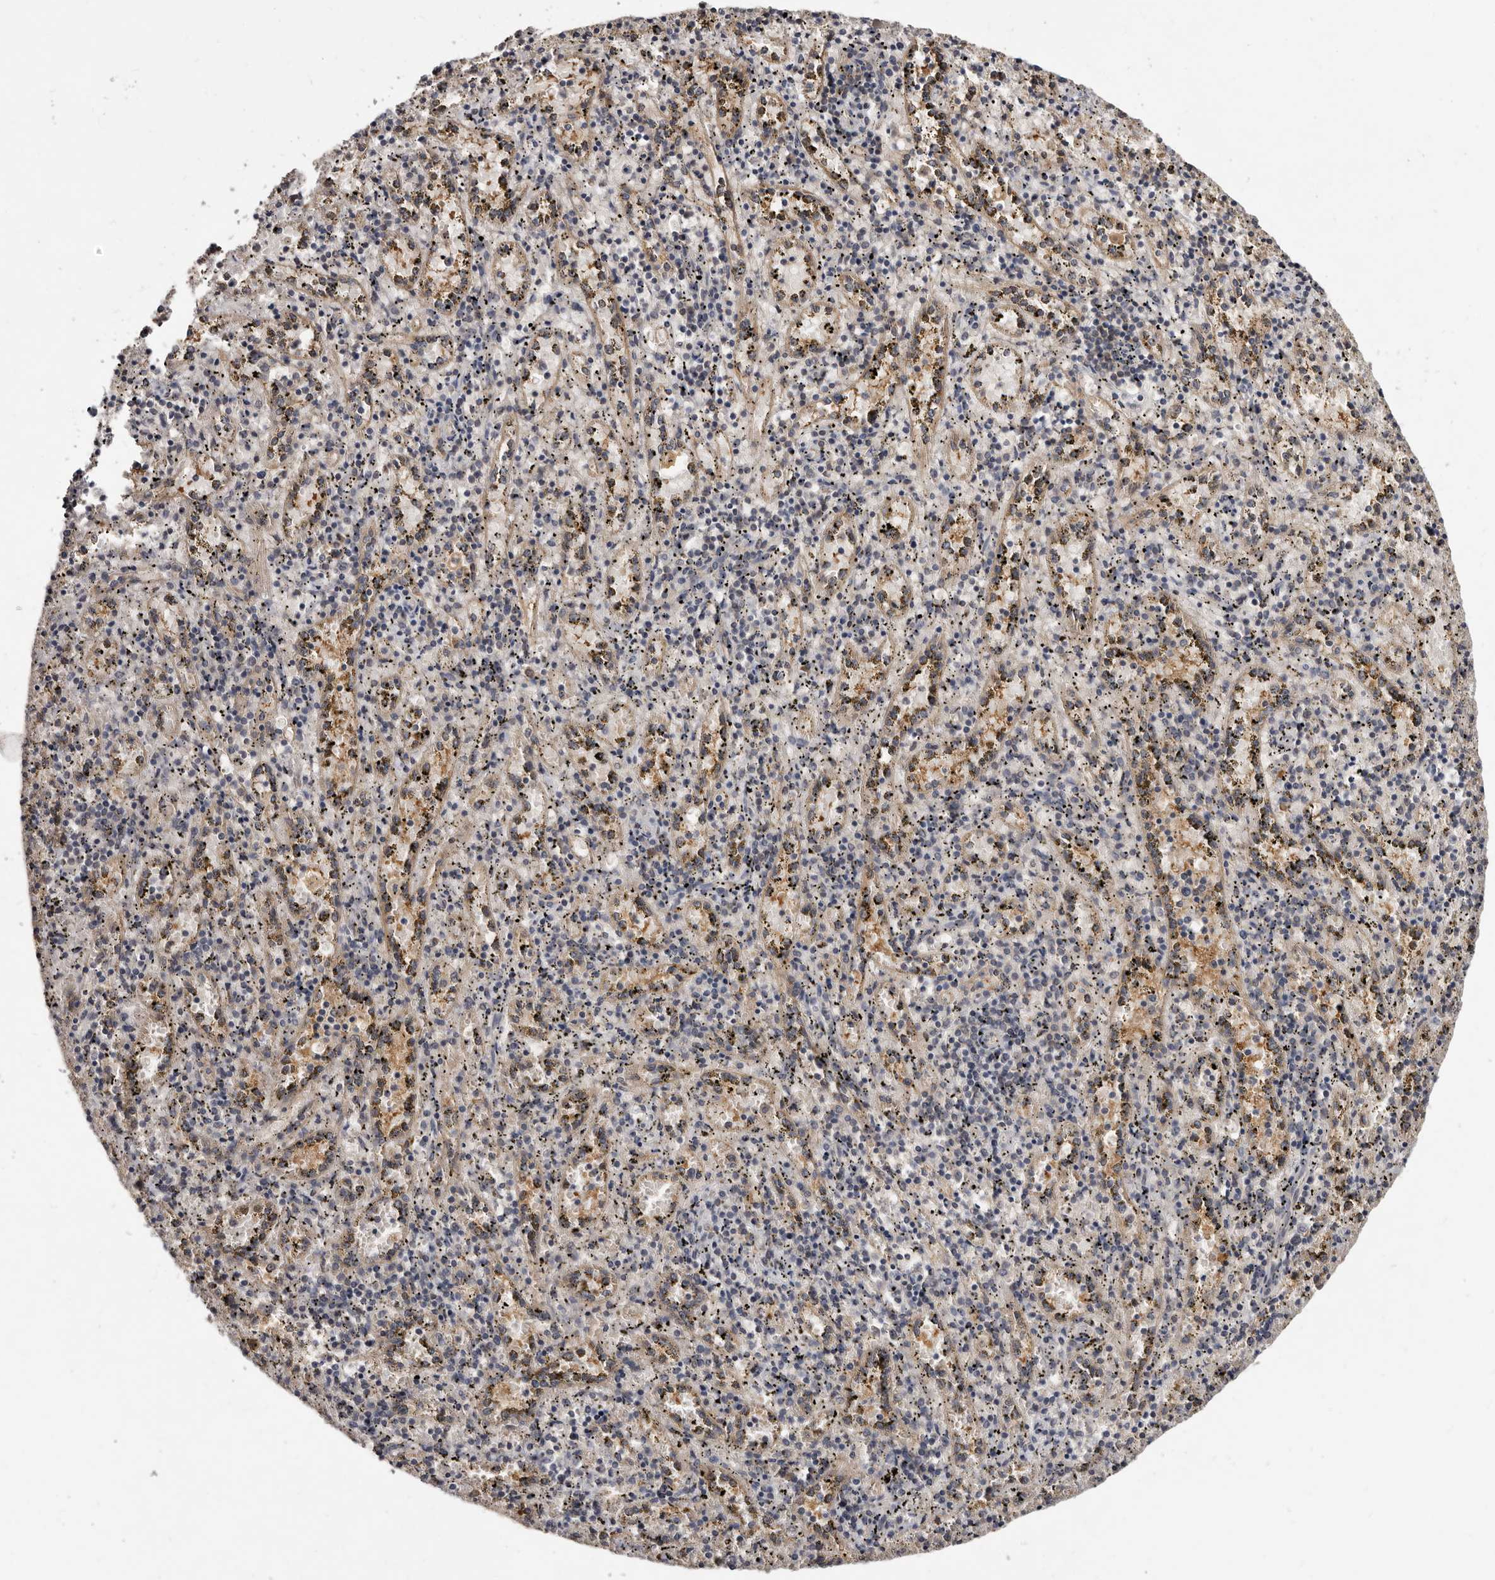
{"staining": {"intensity": "weak", "quantity": "25%-75%", "location": "cytoplasmic/membranous"}, "tissue": "spleen", "cell_type": "Cells in red pulp", "image_type": "normal", "snomed": [{"axis": "morphology", "description": "Normal tissue, NOS"}, {"axis": "topography", "description": "Spleen"}], "caption": "Immunohistochemistry of benign human spleen displays low levels of weak cytoplasmic/membranous positivity in approximately 25%-75% of cells in red pulp. (IHC, brightfield microscopy, high magnification).", "gene": "INAVA", "patient": {"sex": "male", "age": 11}}